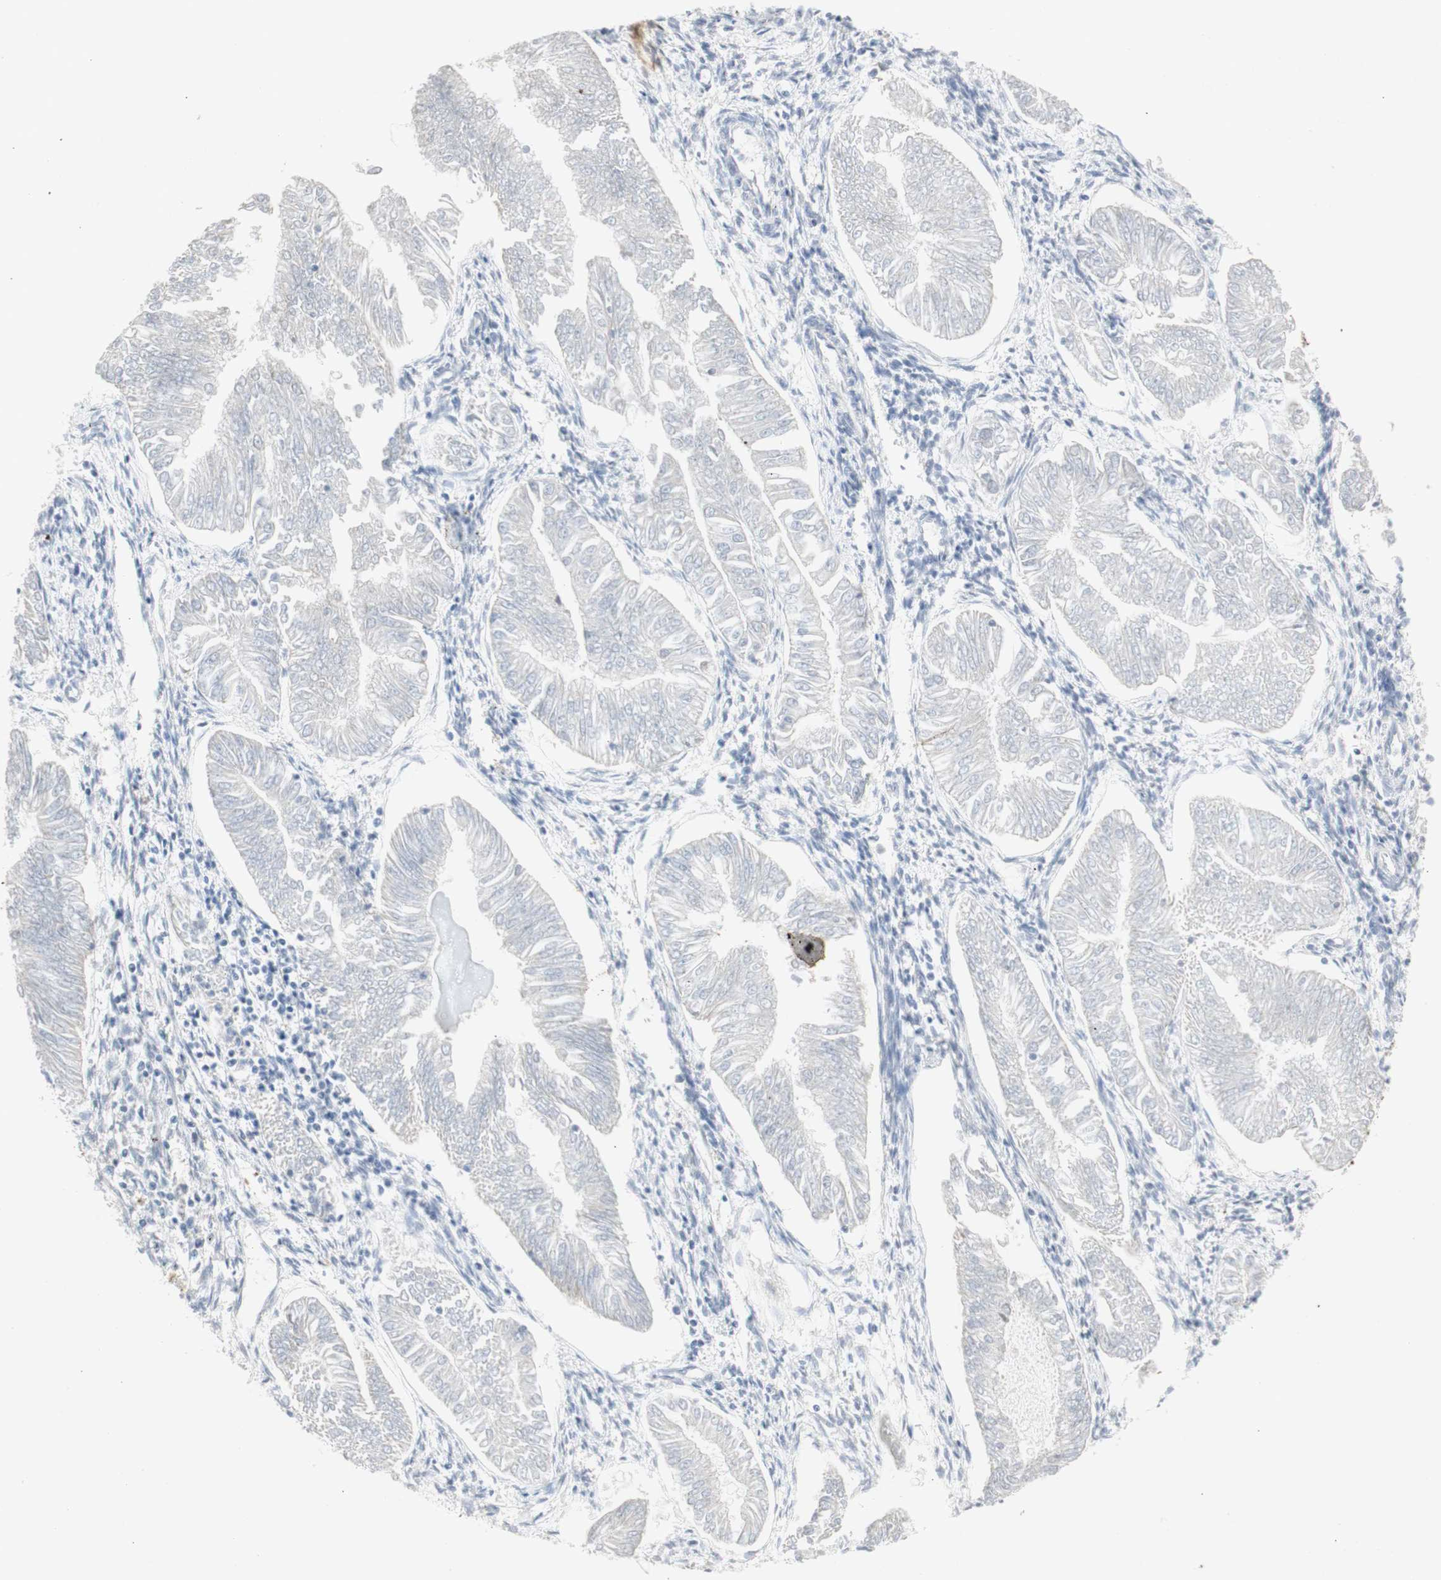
{"staining": {"intensity": "negative", "quantity": "none", "location": "none"}, "tissue": "endometrial cancer", "cell_type": "Tumor cells", "image_type": "cancer", "snomed": [{"axis": "morphology", "description": "Adenocarcinoma, NOS"}, {"axis": "topography", "description": "Endometrium"}], "caption": "Image shows no protein staining in tumor cells of adenocarcinoma (endometrial) tissue.", "gene": "SNRPB", "patient": {"sex": "female", "age": 53}}